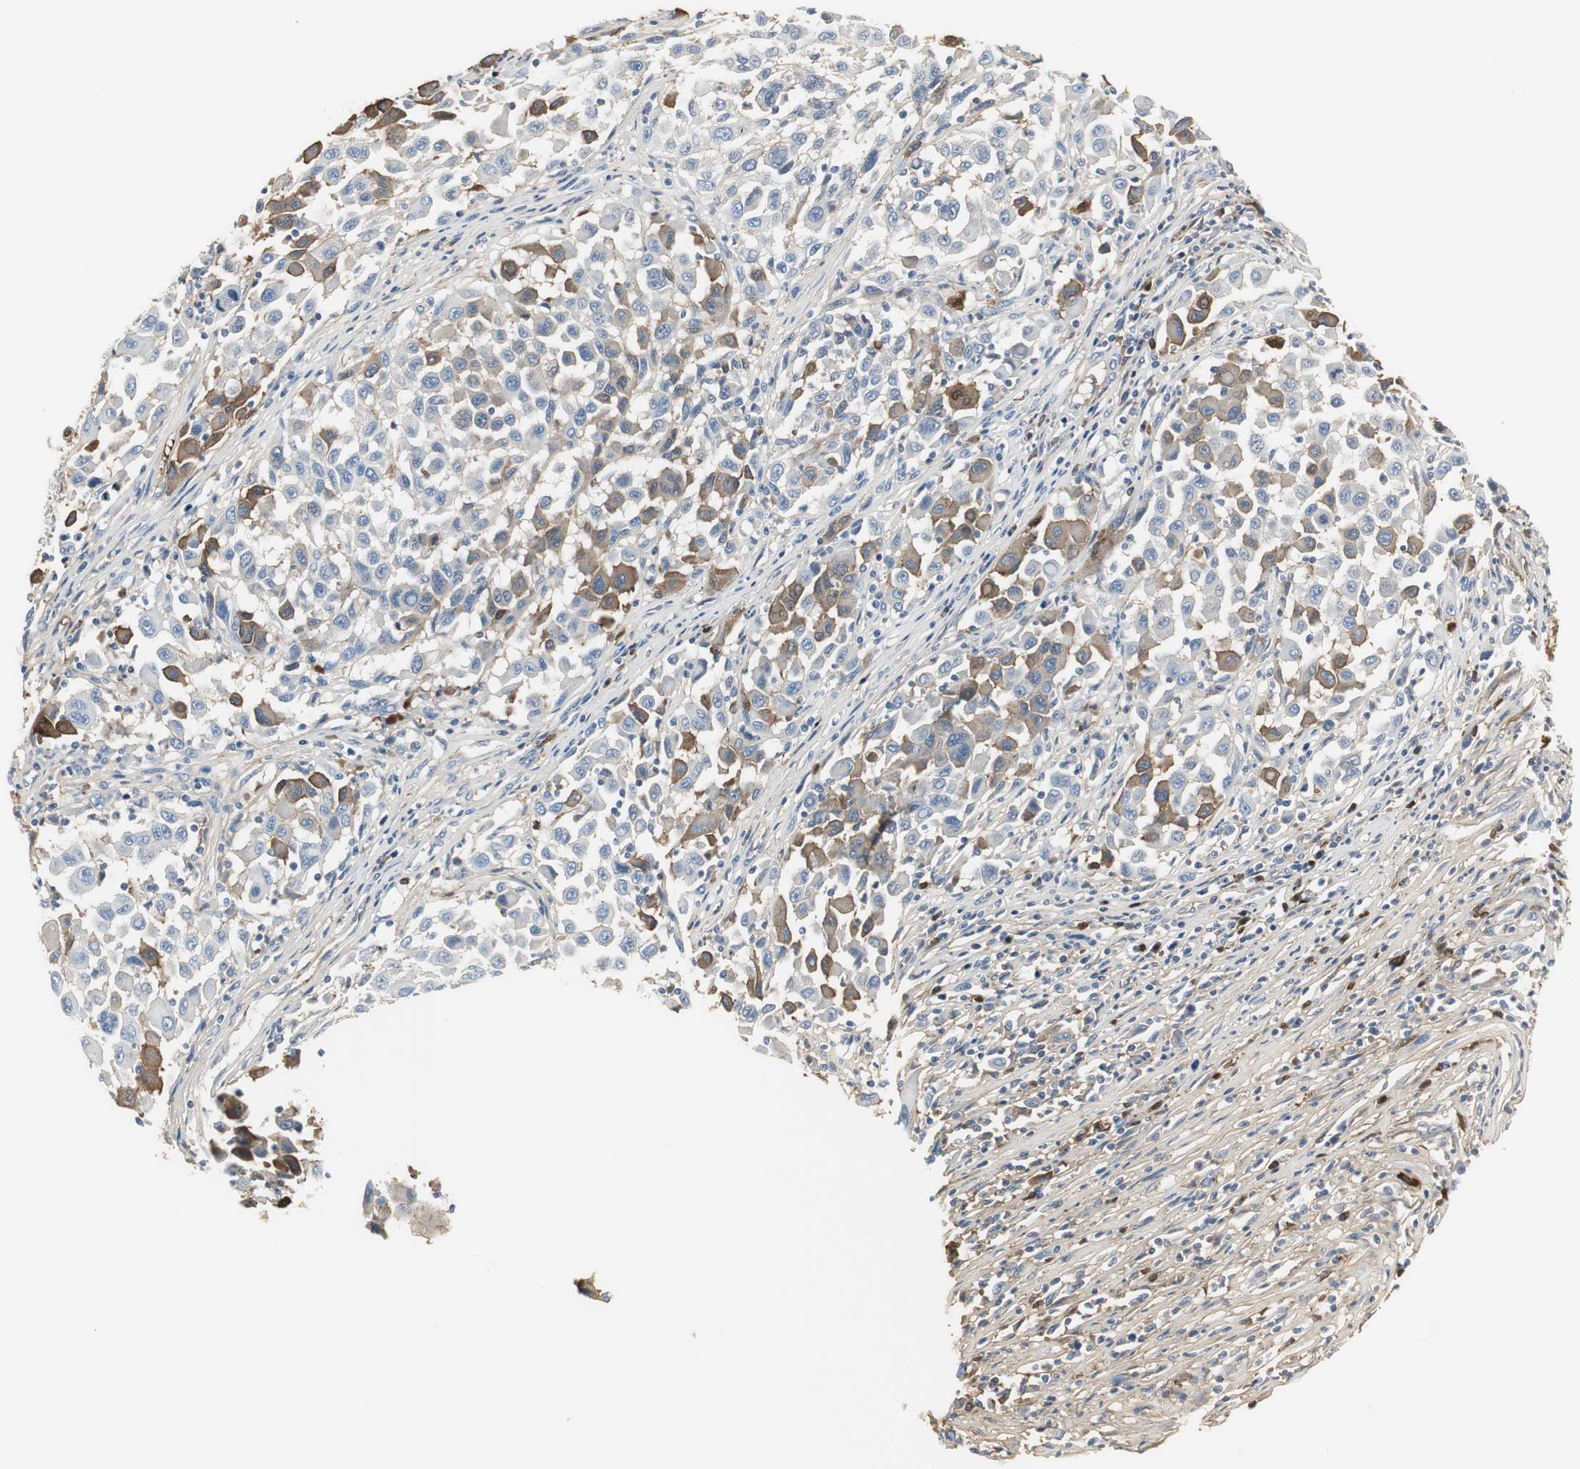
{"staining": {"intensity": "moderate", "quantity": "25%-75%", "location": "cytoplasmic/membranous"}, "tissue": "melanoma", "cell_type": "Tumor cells", "image_type": "cancer", "snomed": [{"axis": "morphology", "description": "Malignant melanoma, Metastatic site"}, {"axis": "topography", "description": "Lymph node"}], "caption": "Protein staining exhibits moderate cytoplasmic/membranous expression in approximately 25%-75% of tumor cells in melanoma.", "gene": "IGHA1", "patient": {"sex": "male", "age": 61}}